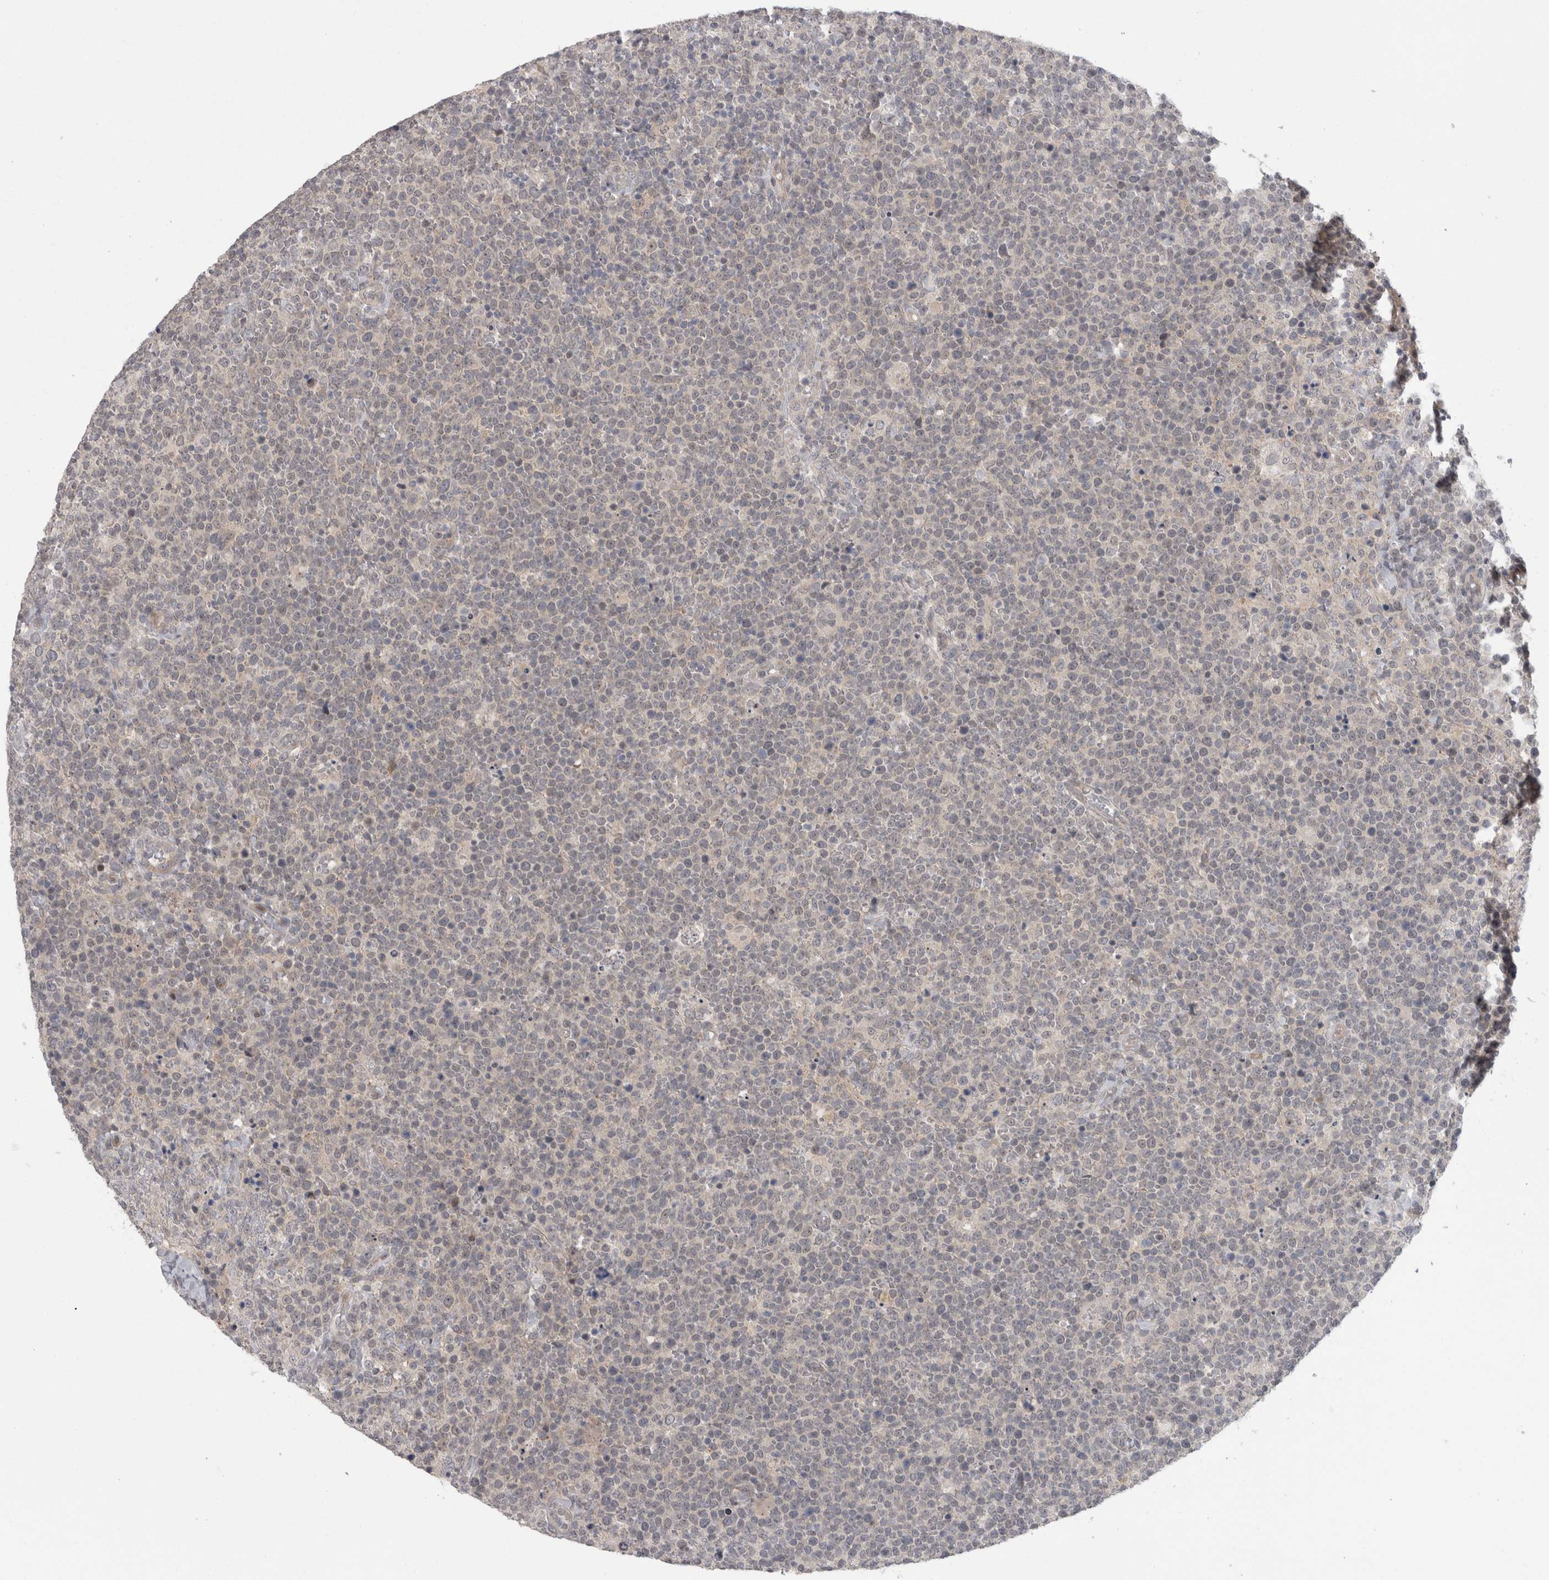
{"staining": {"intensity": "negative", "quantity": "none", "location": "none"}, "tissue": "lymphoma", "cell_type": "Tumor cells", "image_type": "cancer", "snomed": [{"axis": "morphology", "description": "Malignant lymphoma, non-Hodgkin's type, High grade"}, {"axis": "topography", "description": "Lymph node"}], "caption": "This histopathology image is of lymphoma stained with immunohistochemistry (IHC) to label a protein in brown with the nuclei are counter-stained blue. There is no expression in tumor cells. (Immunohistochemistry (ihc), brightfield microscopy, high magnification).", "gene": "MTBP", "patient": {"sex": "male", "age": 61}}